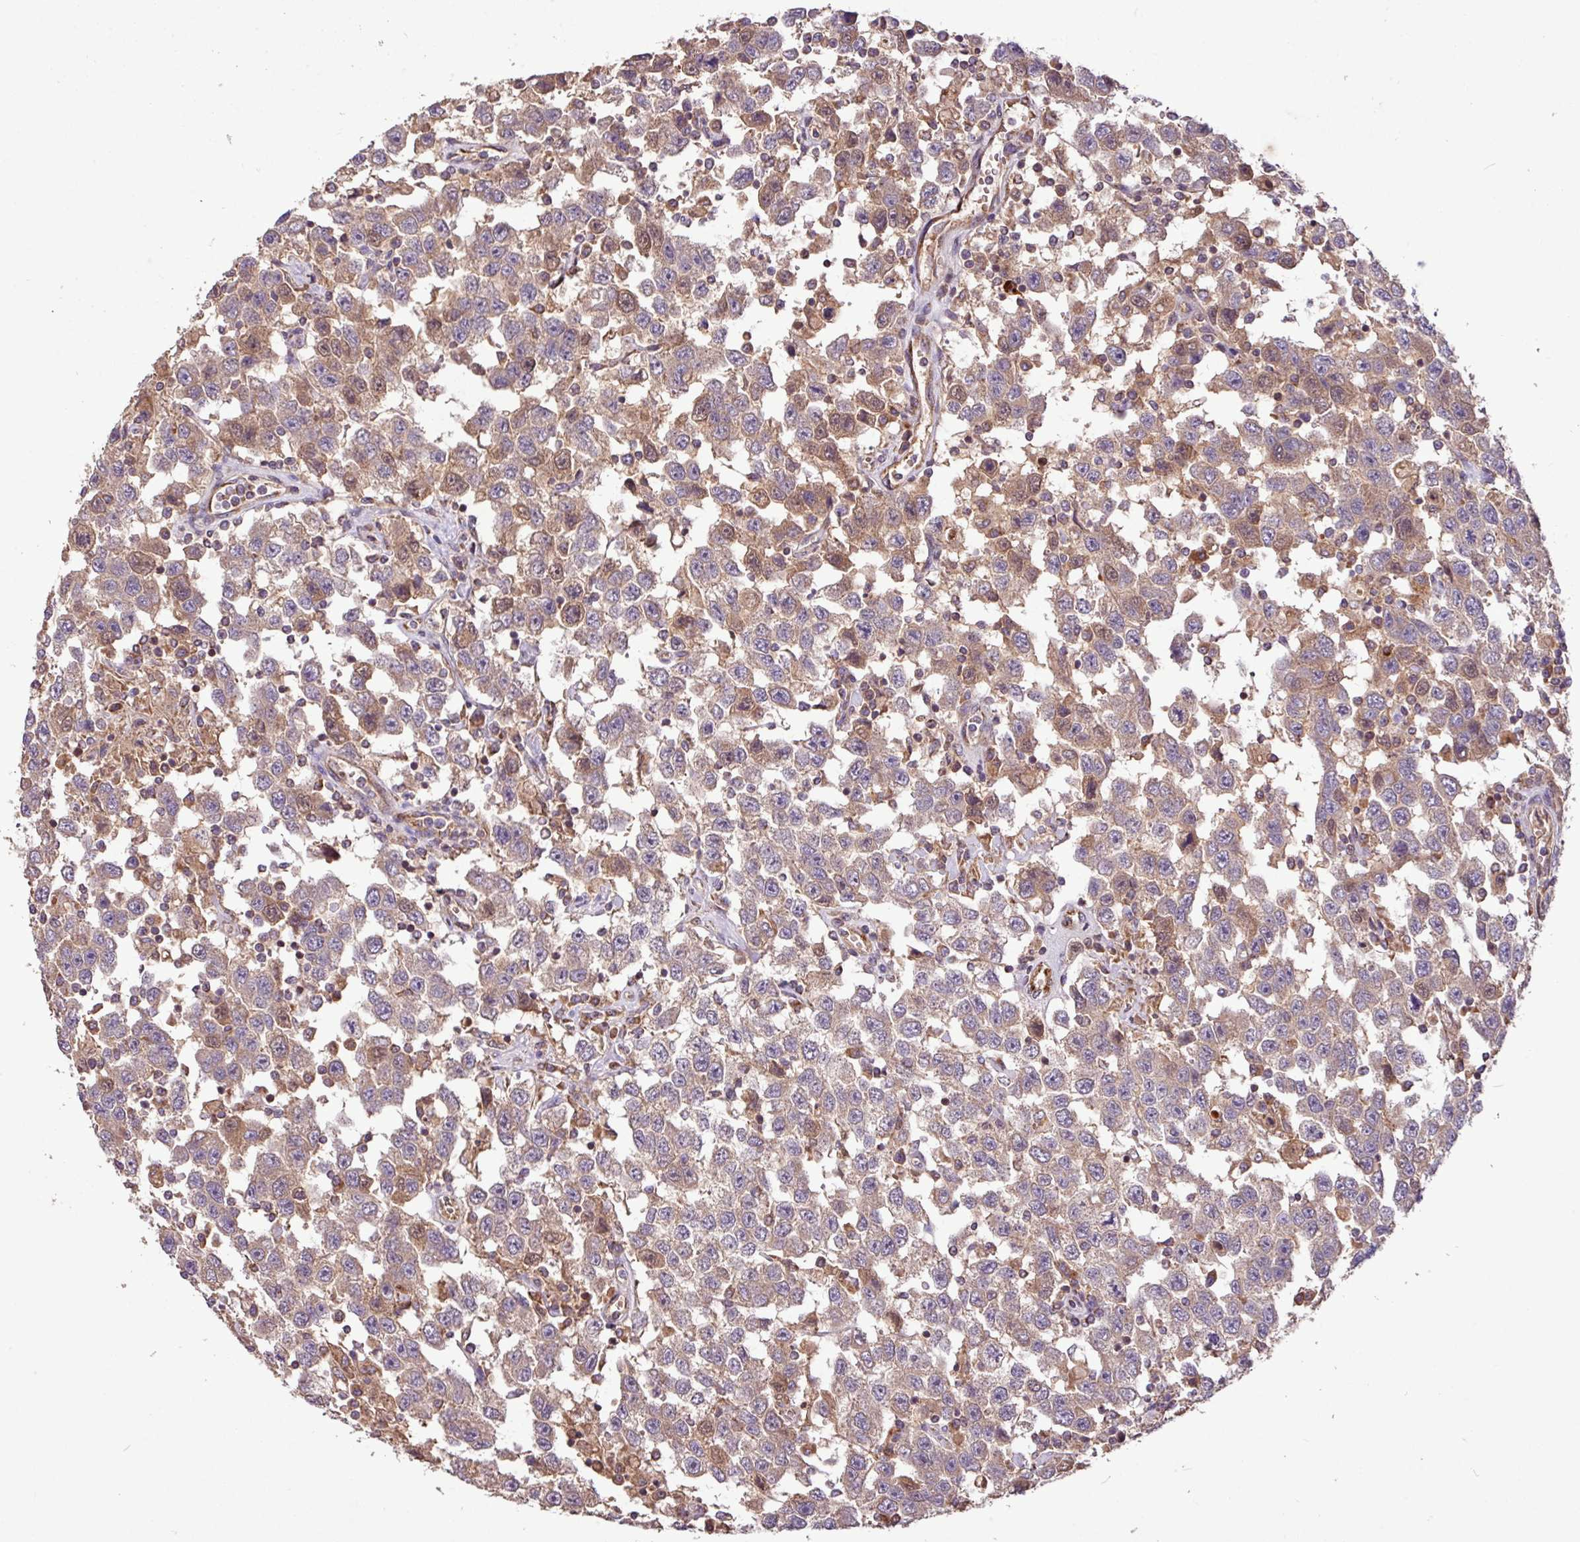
{"staining": {"intensity": "moderate", "quantity": "25%-75%", "location": "cytoplasmic/membranous"}, "tissue": "testis cancer", "cell_type": "Tumor cells", "image_type": "cancer", "snomed": [{"axis": "morphology", "description": "Seminoma, NOS"}, {"axis": "topography", "description": "Testis"}], "caption": "Immunohistochemistry (DAB) staining of testis seminoma shows moderate cytoplasmic/membranous protein expression in approximately 25%-75% of tumor cells.", "gene": "YPEL3", "patient": {"sex": "male", "age": 41}}